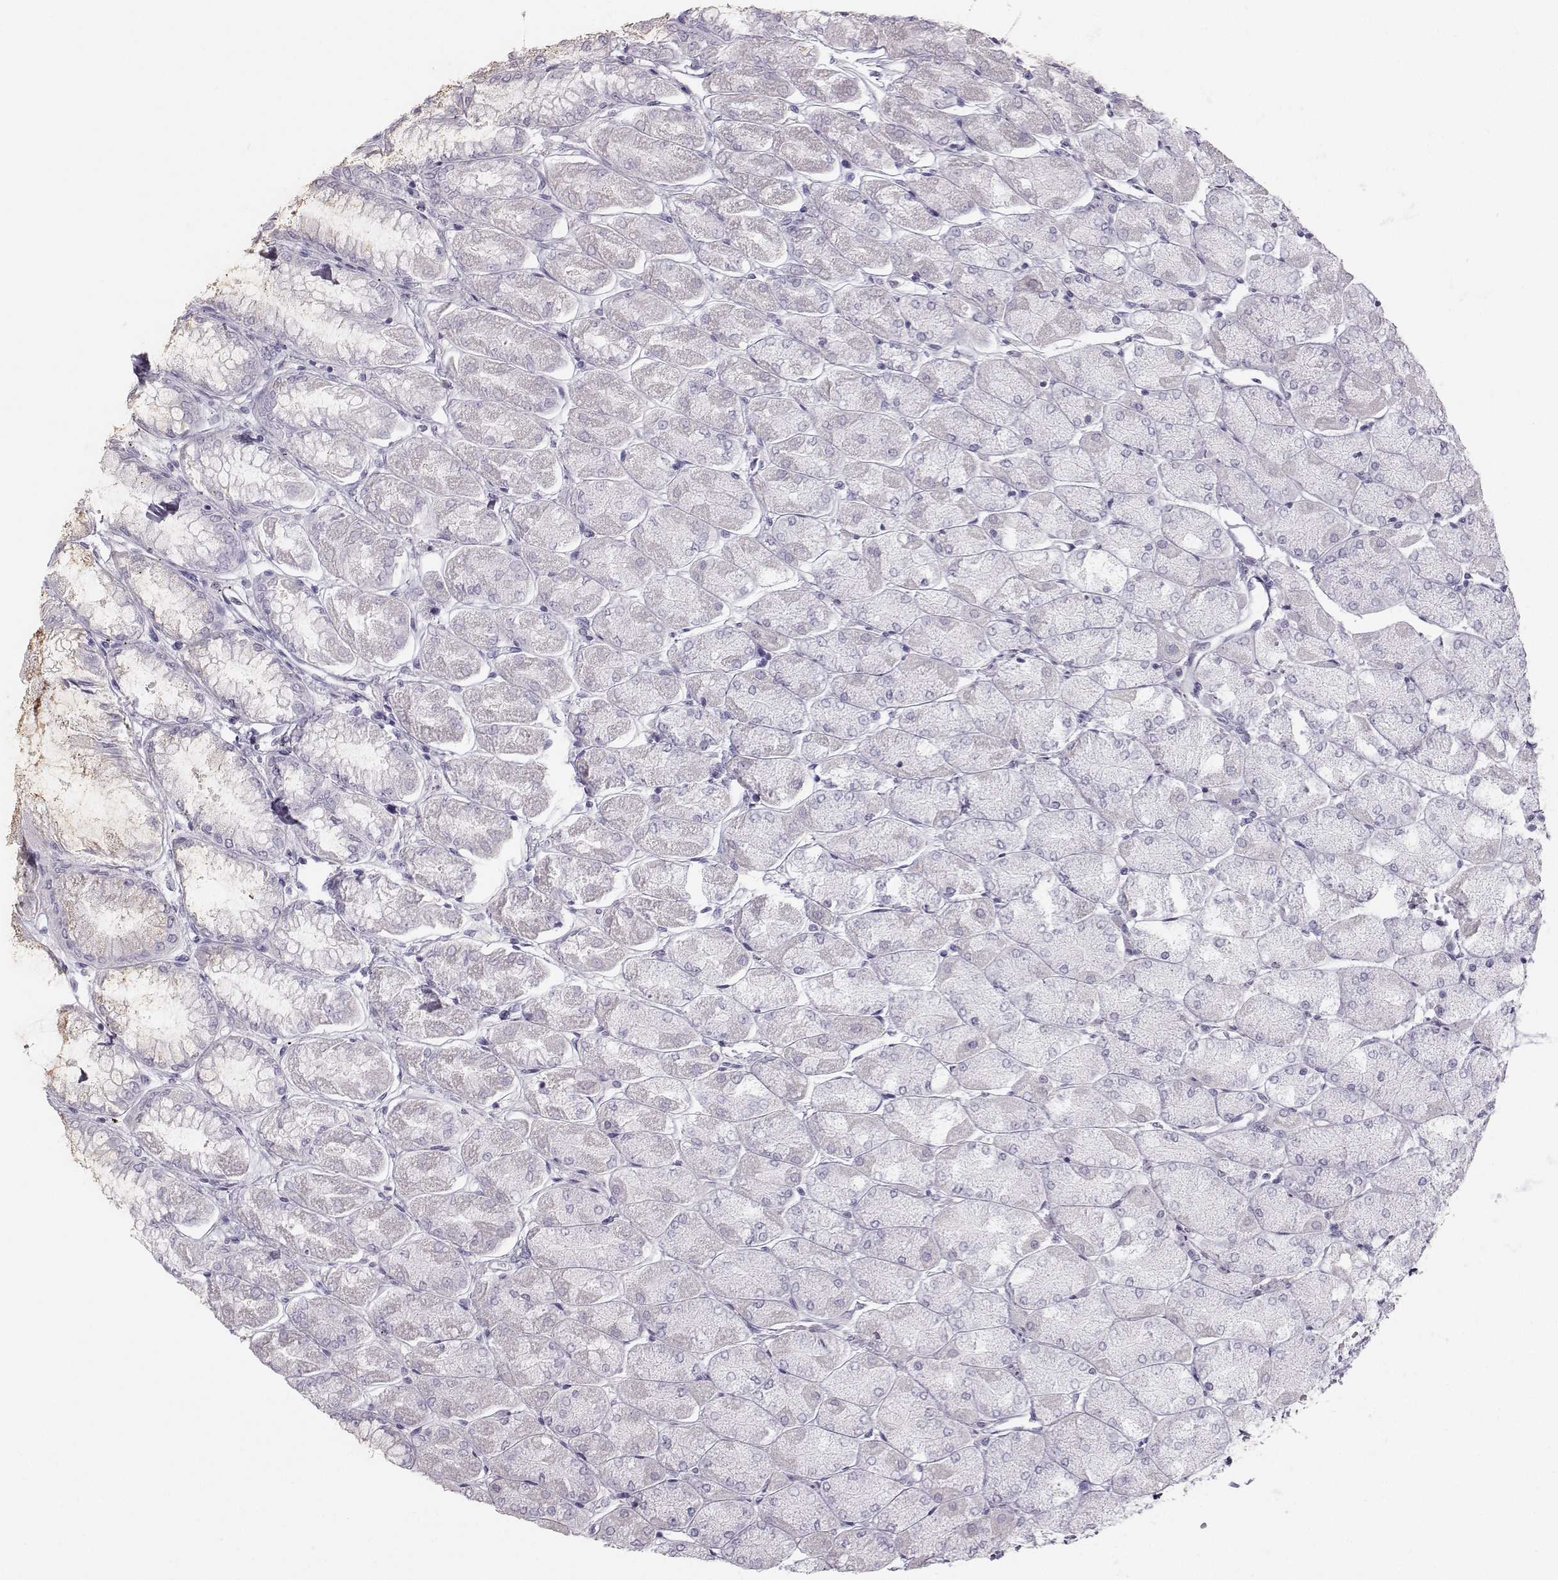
{"staining": {"intensity": "negative", "quantity": "none", "location": "none"}, "tissue": "stomach", "cell_type": "Glandular cells", "image_type": "normal", "snomed": [{"axis": "morphology", "description": "Normal tissue, NOS"}, {"axis": "topography", "description": "Stomach, upper"}], "caption": "IHC of unremarkable human stomach reveals no positivity in glandular cells. The staining is performed using DAB (3,3'-diaminobenzidine) brown chromogen with nuclei counter-stained in using hematoxylin.", "gene": "CASR", "patient": {"sex": "male", "age": 60}}